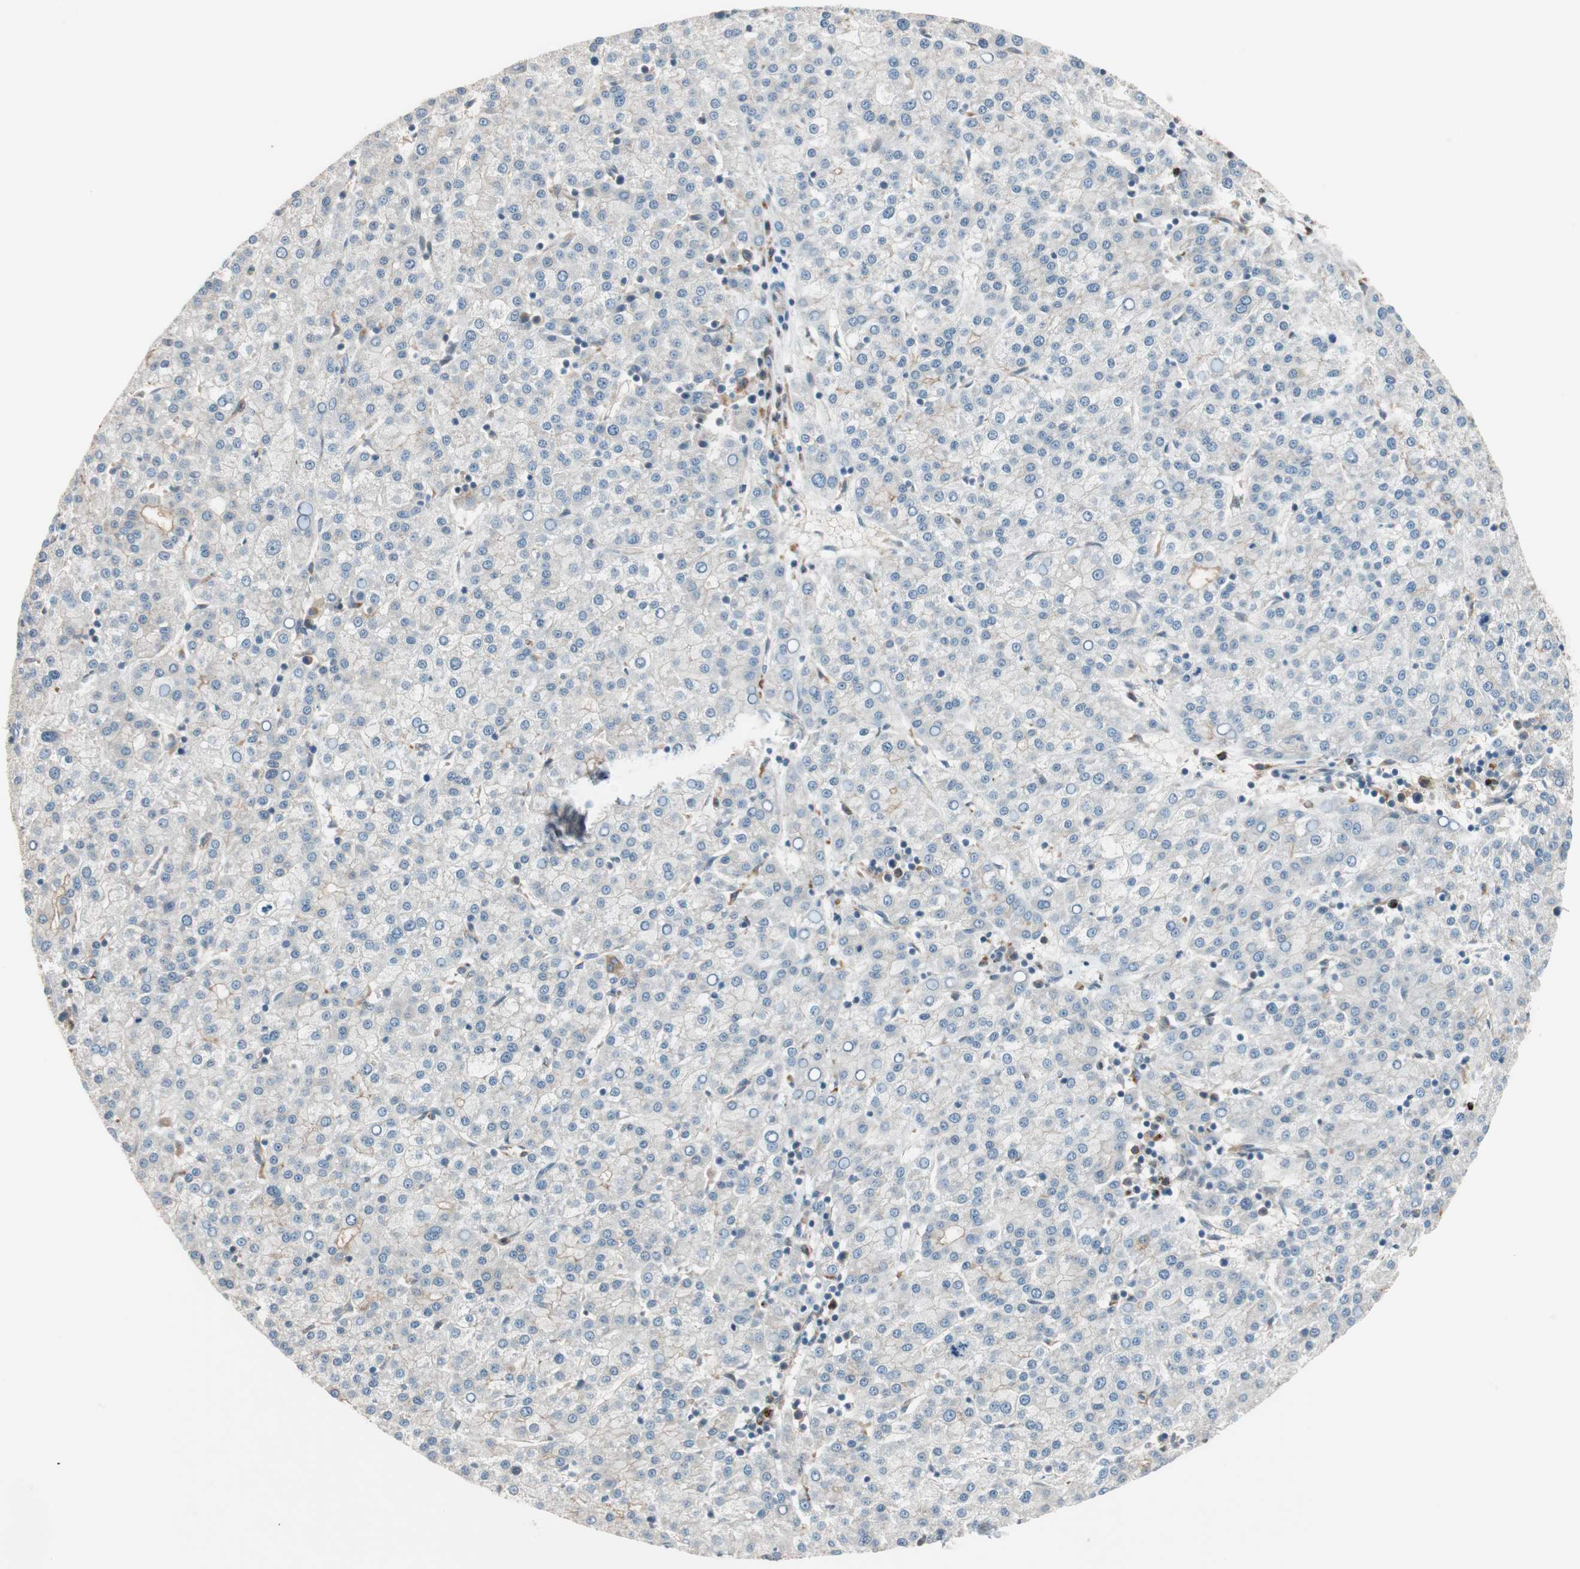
{"staining": {"intensity": "negative", "quantity": "none", "location": "none"}, "tissue": "liver cancer", "cell_type": "Tumor cells", "image_type": "cancer", "snomed": [{"axis": "morphology", "description": "Carcinoma, Hepatocellular, NOS"}, {"axis": "topography", "description": "Liver"}], "caption": "High magnification brightfield microscopy of liver cancer stained with DAB (3,3'-diaminobenzidine) (brown) and counterstained with hematoxylin (blue): tumor cells show no significant expression.", "gene": "PIK3R3", "patient": {"sex": "female", "age": 58}}